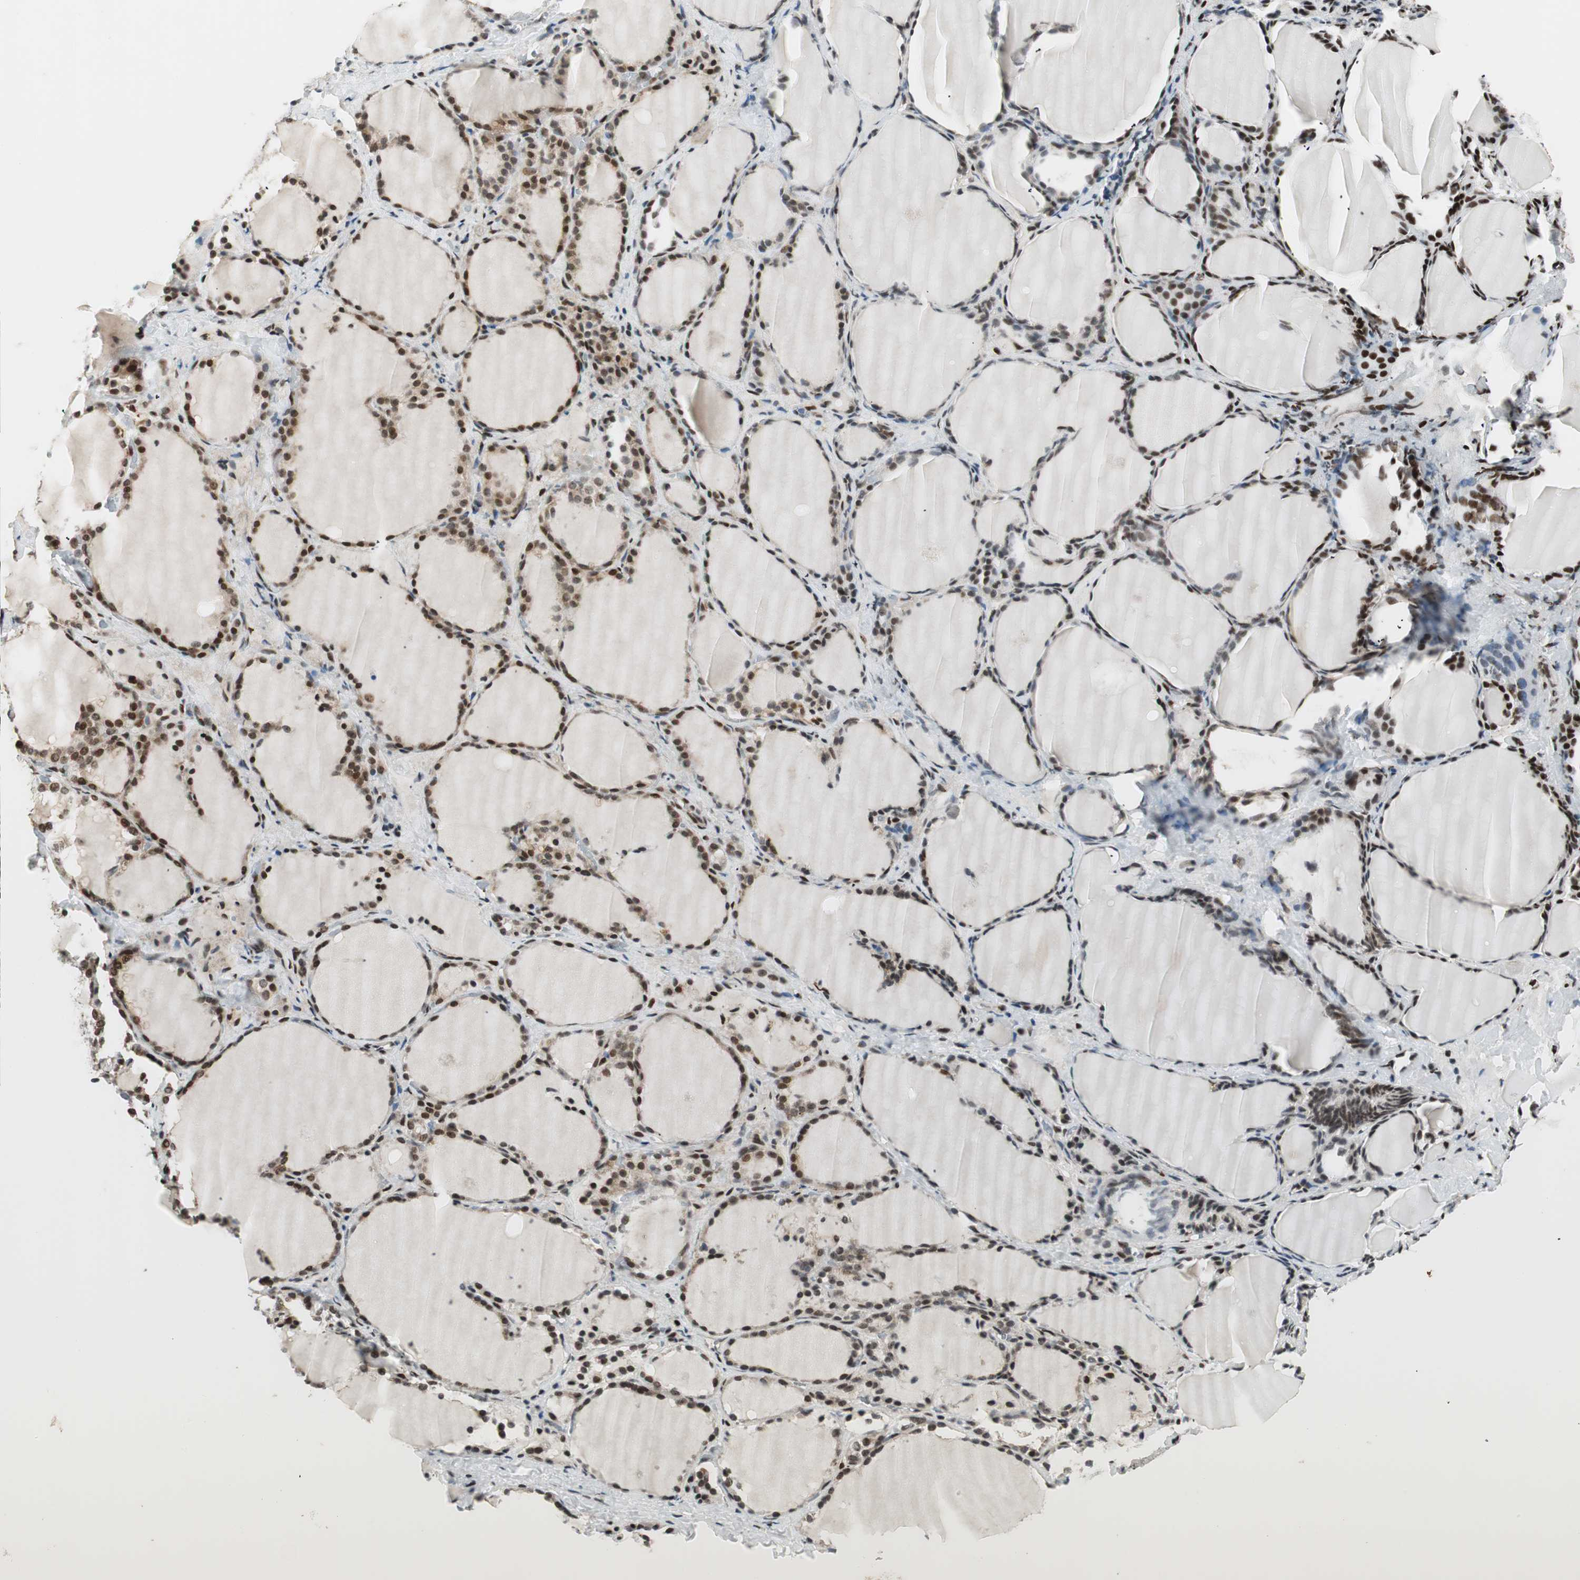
{"staining": {"intensity": "strong", "quantity": ">75%", "location": "cytoplasmic/membranous,nuclear"}, "tissue": "thyroid gland", "cell_type": "Glandular cells", "image_type": "normal", "snomed": [{"axis": "morphology", "description": "Normal tissue, NOS"}, {"axis": "morphology", "description": "Papillary adenocarcinoma, NOS"}, {"axis": "topography", "description": "Thyroid gland"}], "caption": "A high-resolution photomicrograph shows immunohistochemistry staining of unremarkable thyroid gland, which exhibits strong cytoplasmic/membranous,nuclear expression in about >75% of glandular cells.", "gene": "BIN1", "patient": {"sex": "female", "age": 30}}